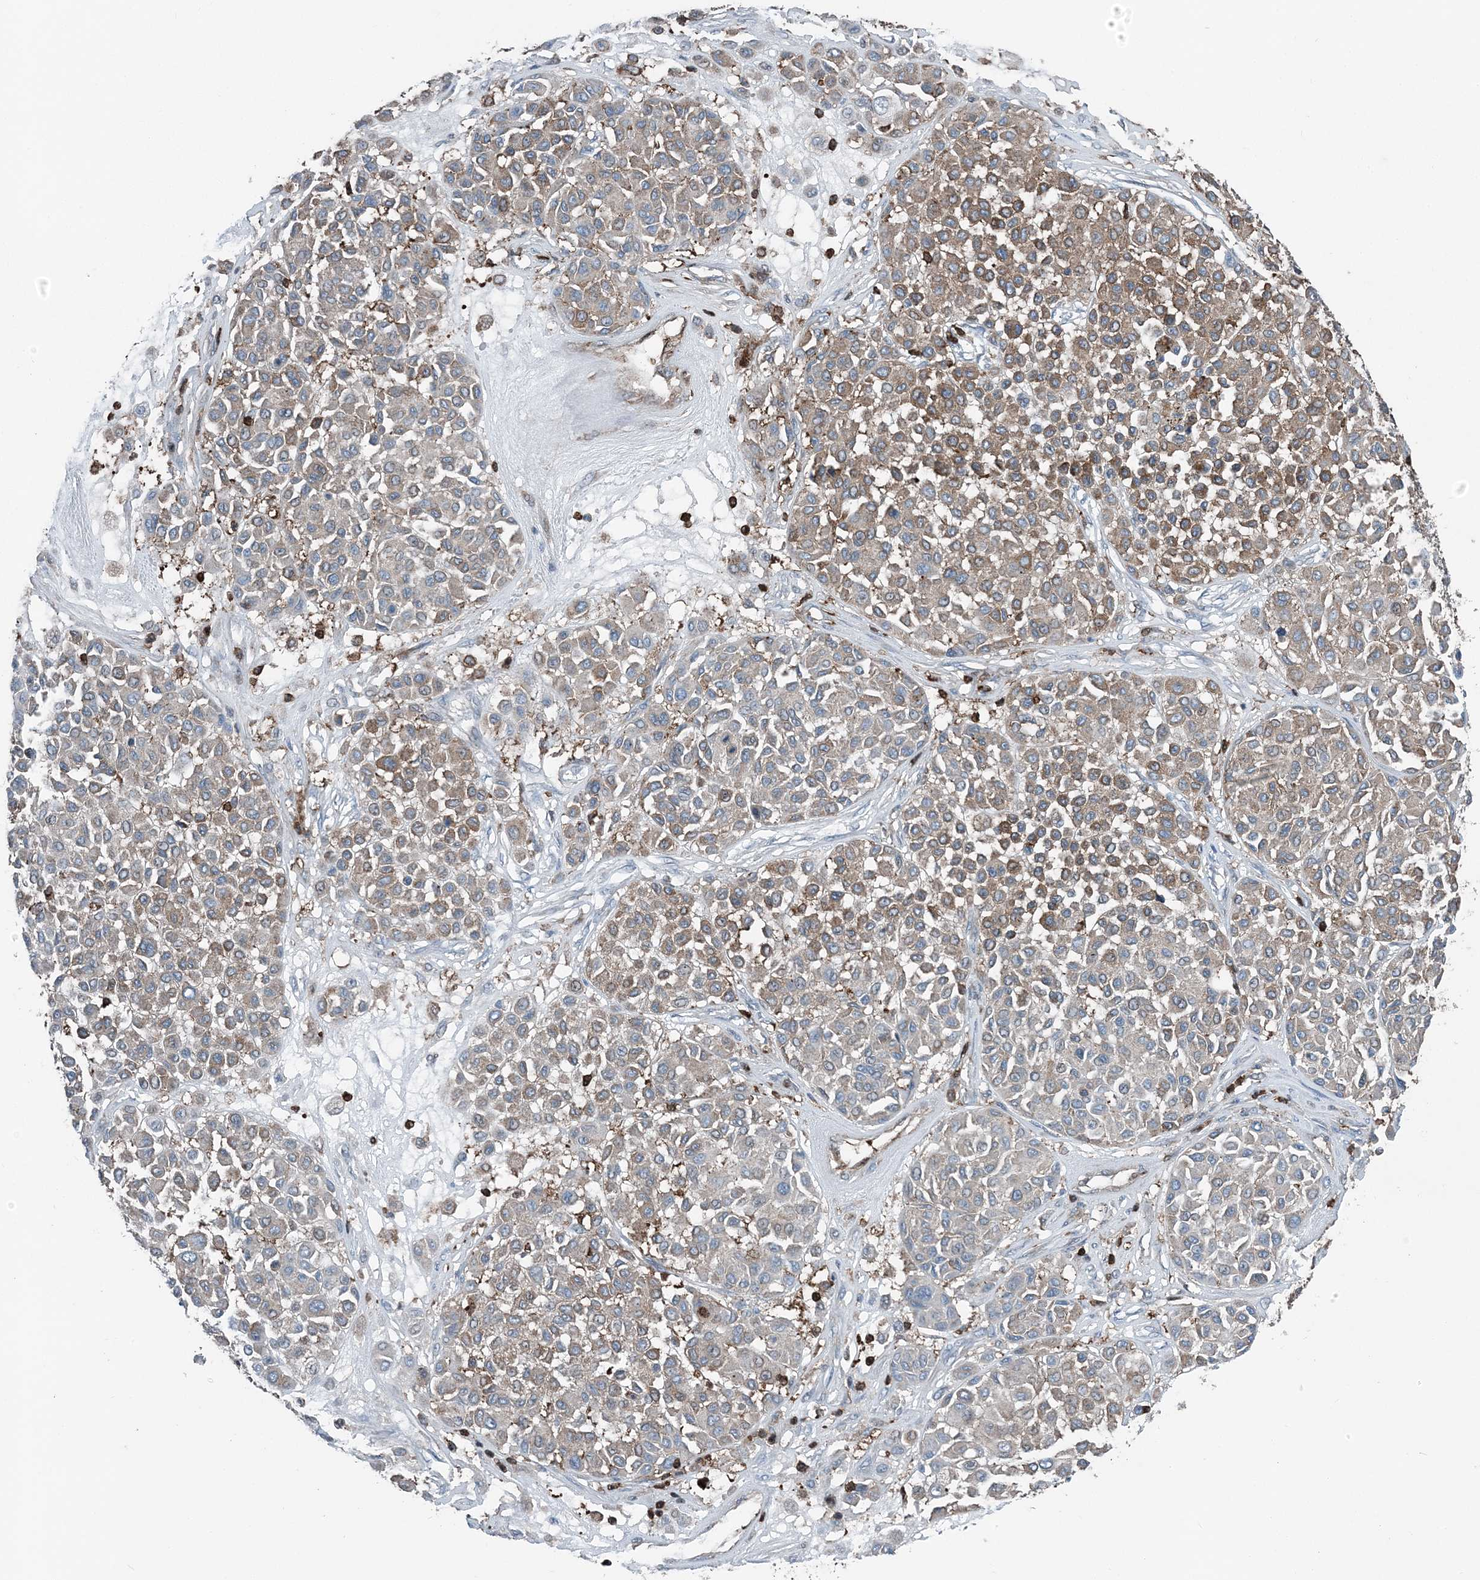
{"staining": {"intensity": "moderate", "quantity": "25%-75%", "location": "cytoplasmic/membranous"}, "tissue": "melanoma", "cell_type": "Tumor cells", "image_type": "cancer", "snomed": [{"axis": "morphology", "description": "Malignant melanoma, Metastatic site"}, {"axis": "topography", "description": "Soft tissue"}], "caption": "The photomicrograph reveals staining of malignant melanoma (metastatic site), revealing moderate cytoplasmic/membranous protein expression (brown color) within tumor cells.", "gene": "CFL1", "patient": {"sex": "male", "age": 41}}